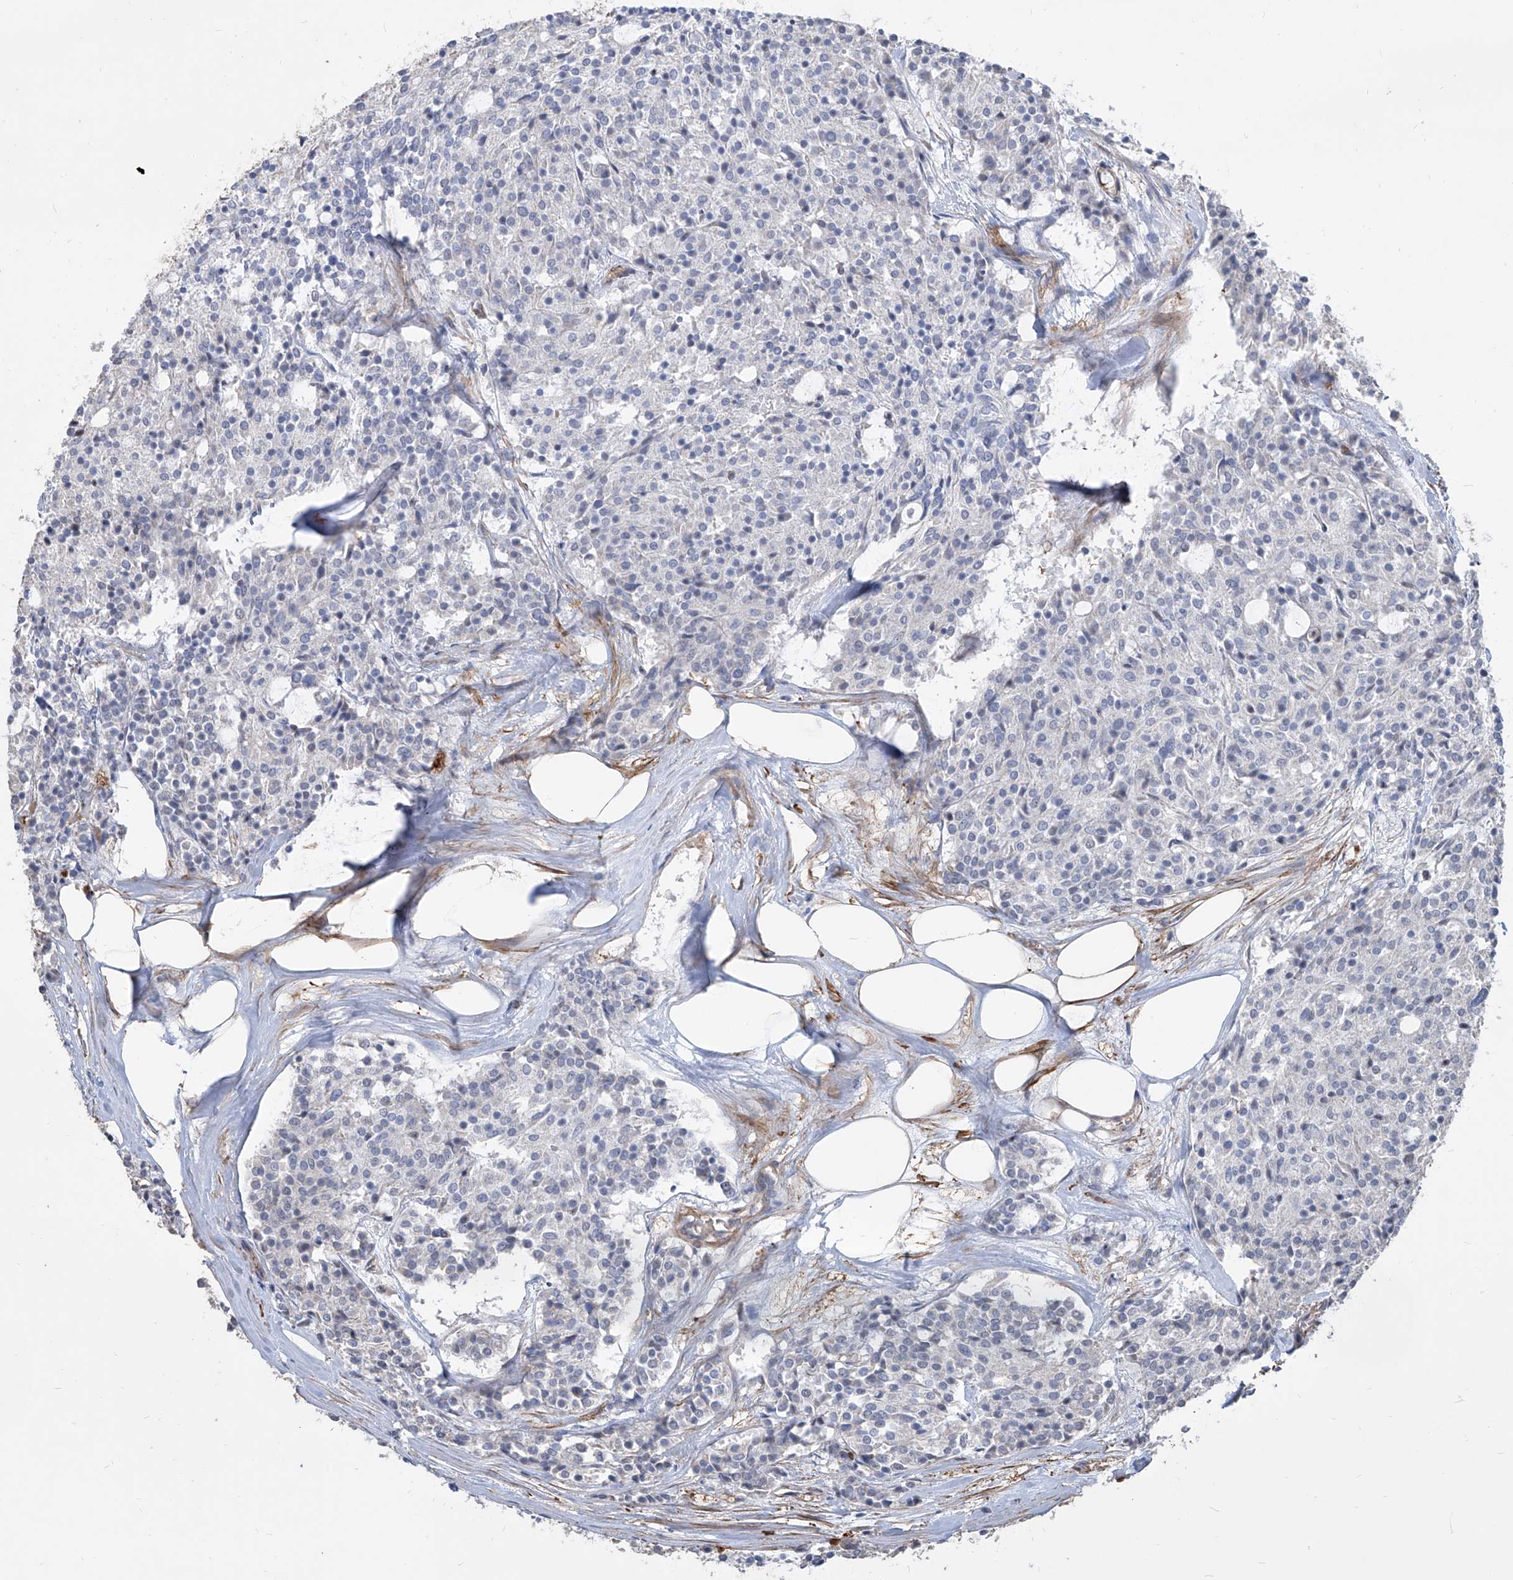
{"staining": {"intensity": "negative", "quantity": "none", "location": "none"}, "tissue": "carcinoid", "cell_type": "Tumor cells", "image_type": "cancer", "snomed": [{"axis": "morphology", "description": "Carcinoid, malignant, NOS"}, {"axis": "topography", "description": "Pancreas"}], "caption": "DAB (3,3'-diaminobenzidine) immunohistochemical staining of human carcinoid (malignant) shows no significant expression in tumor cells.", "gene": "FAM83B", "patient": {"sex": "female", "age": 54}}